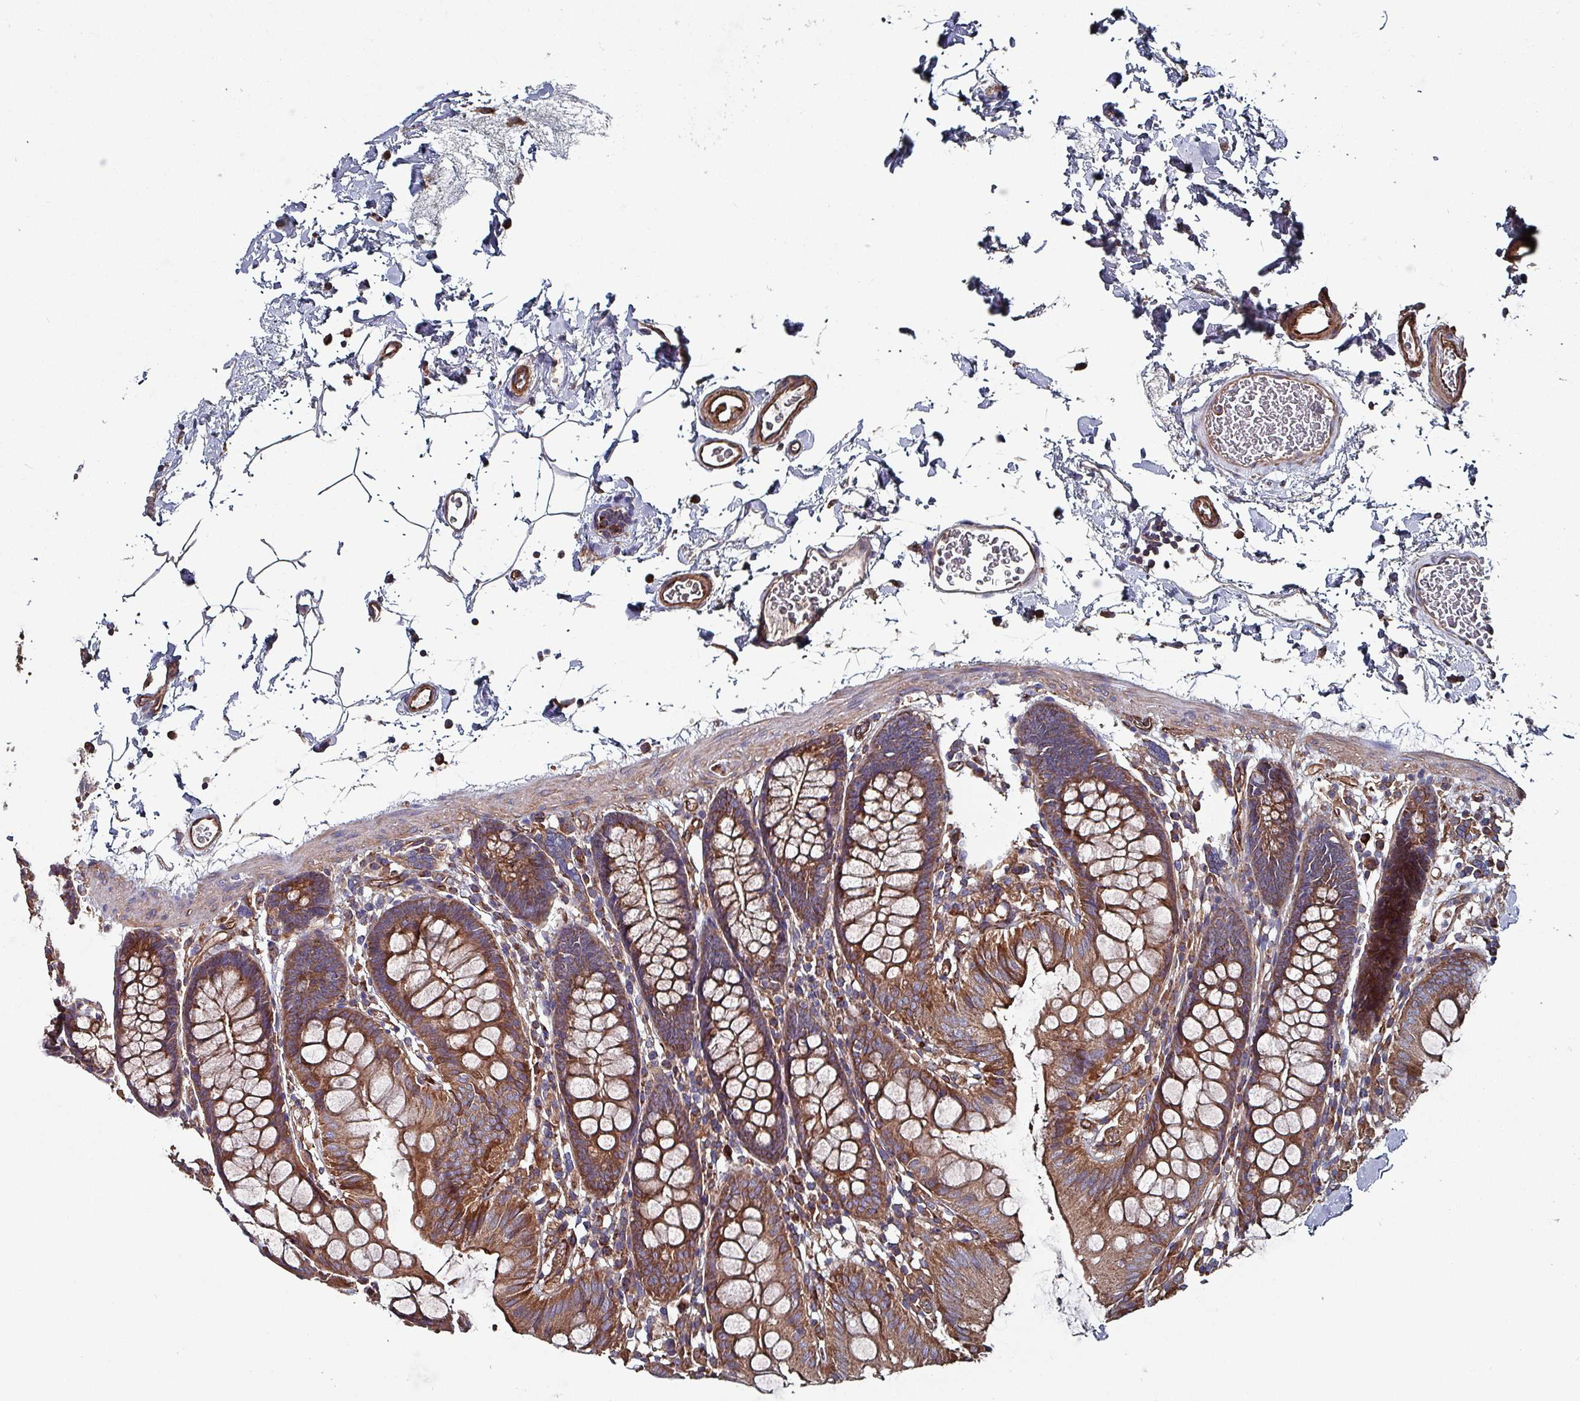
{"staining": {"intensity": "strong", "quantity": ">75%", "location": "cytoplasmic/membranous"}, "tissue": "colon", "cell_type": "Endothelial cells", "image_type": "normal", "snomed": [{"axis": "morphology", "description": "Normal tissue, NOS"}, {"axis": "topography", "description": "Colon"}], "caption": "Immunohistochemical staining of benign human colon displays >75% levels of strong cytoplasmic/membranous protein expression in approximately >75% of endothelial cells. The staining is performed using DAB (3,3'-diaminobenzidine) brown chromogen to label protein expression. The nuclei are counter-stained blue using hematoxylin.", "gene": "ANO10", "patient": {"sex": "male", "age": 75}}